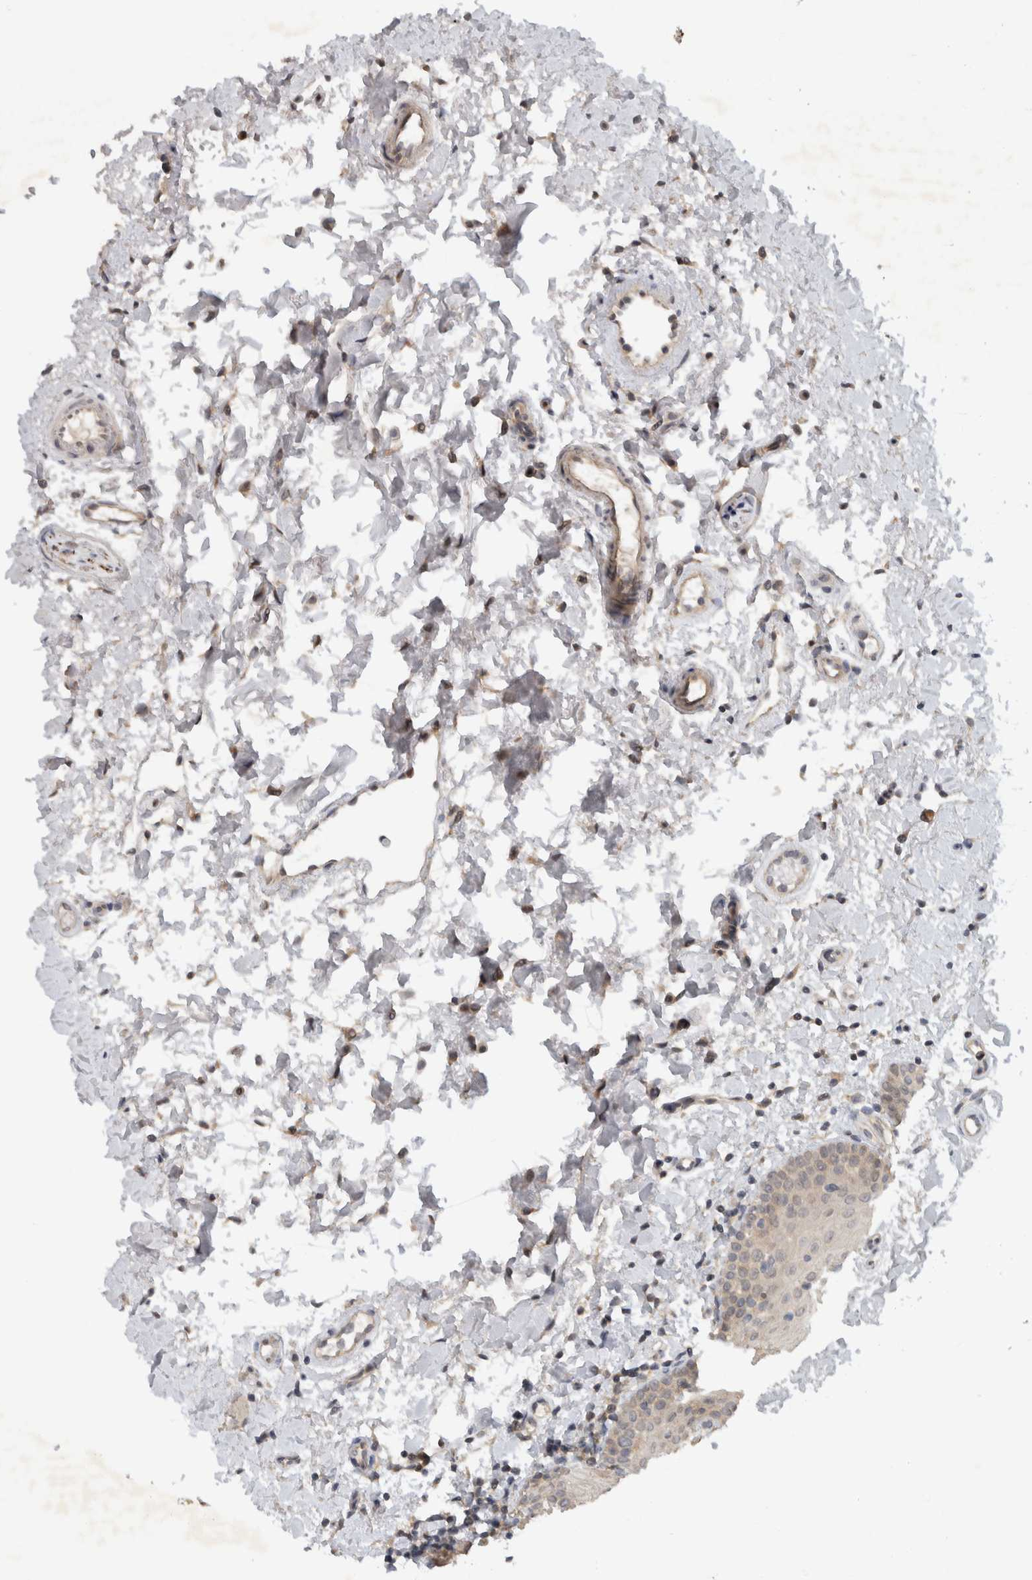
{"staining": {"intensity": "weak", "quantity": "25%-75%", "location": "cytoplasmic/membranous"}, "tissue": "oral mucosa", "cell_type": "Squamous epithelial cells", "image_type": "normal", "snomed": [{"axis": "morphology", "description": "Normal tissue, NOS"}, {"axis": "topography", "description": "Skin"}, {"axis": "topography", "description": "Oral tissue"}], "caption": "The image displays immunohistochemical staining of unremarkable oral mucosa. There is weak cytoplasmic/membranous expression is appreciated in approximately 25%-75% of squamous epithelial cells. The staining is performed using DAB (3,3'-diaminobenzidine) brown chromogen to label protein expression. The nuclei are counter-stained blue using hematoxylin.", "gene": "AASDHPPT", "patient": {"sex": "male", "age": 84}}